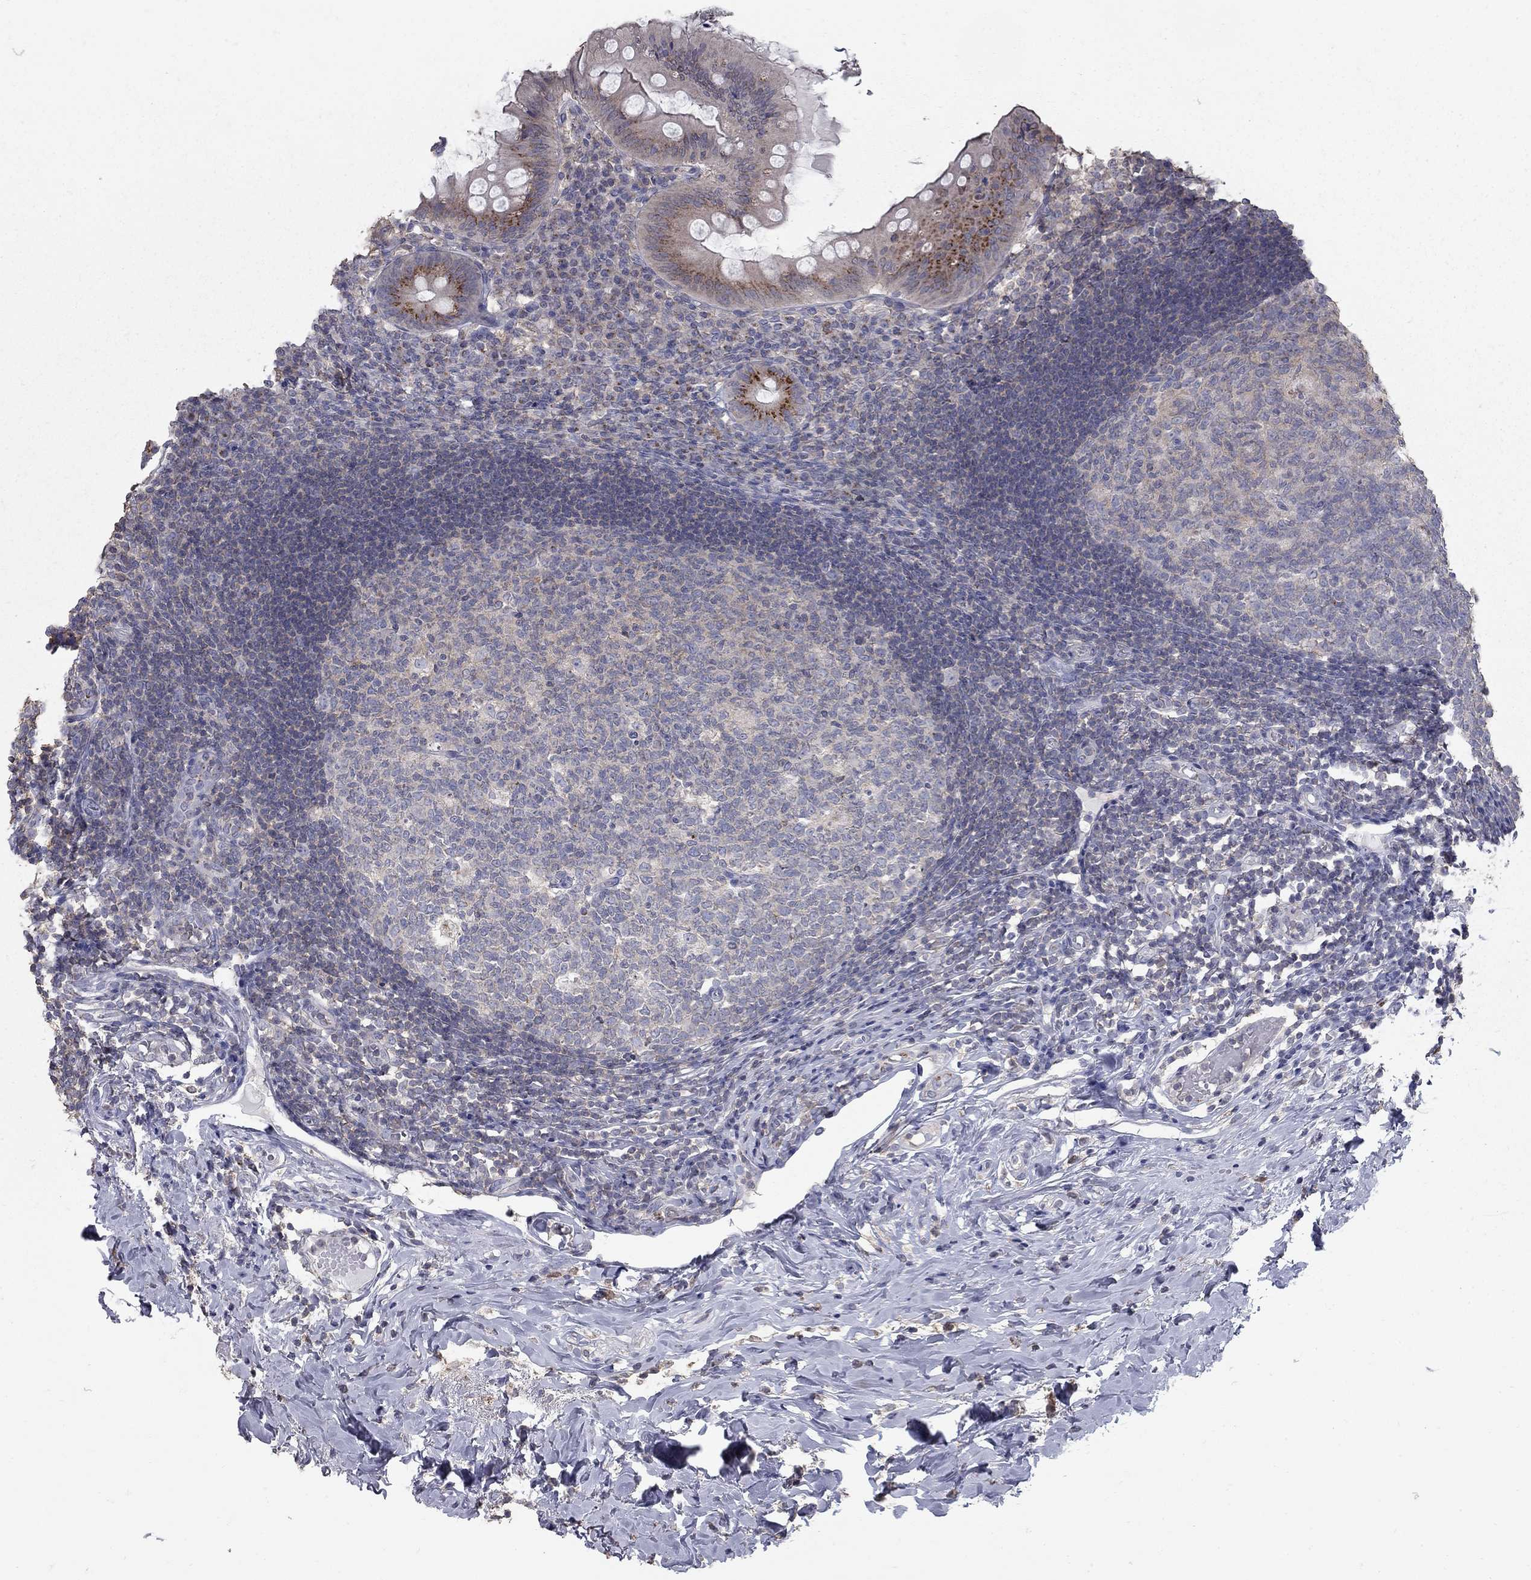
{"staining": {"intensity": "strong", "quantity": "<25%", "location": "cytoplasmic/membranous"}, "tissue": "appendix", "cell_type": "Glandular cells", "image_type": "normal", "snomed": [{"axis": "morphology", "description": "Normal tissue, NOS"}, {"axis": "morphology", "description": "Inflammation, NOS"}, {"axis": "topography", "description": "Appendix"}], "caption": "Normal appendix was stained to show a protein in brown. There is medium levels of strong cytoplasmic/membranous staining in approximately <25% of glandular cells. (brown staining indicates protein expression, while blue staining denotes nuclei).", "gene": "KIAA0319L", "patient": {"sex": "male", "age": 16}}